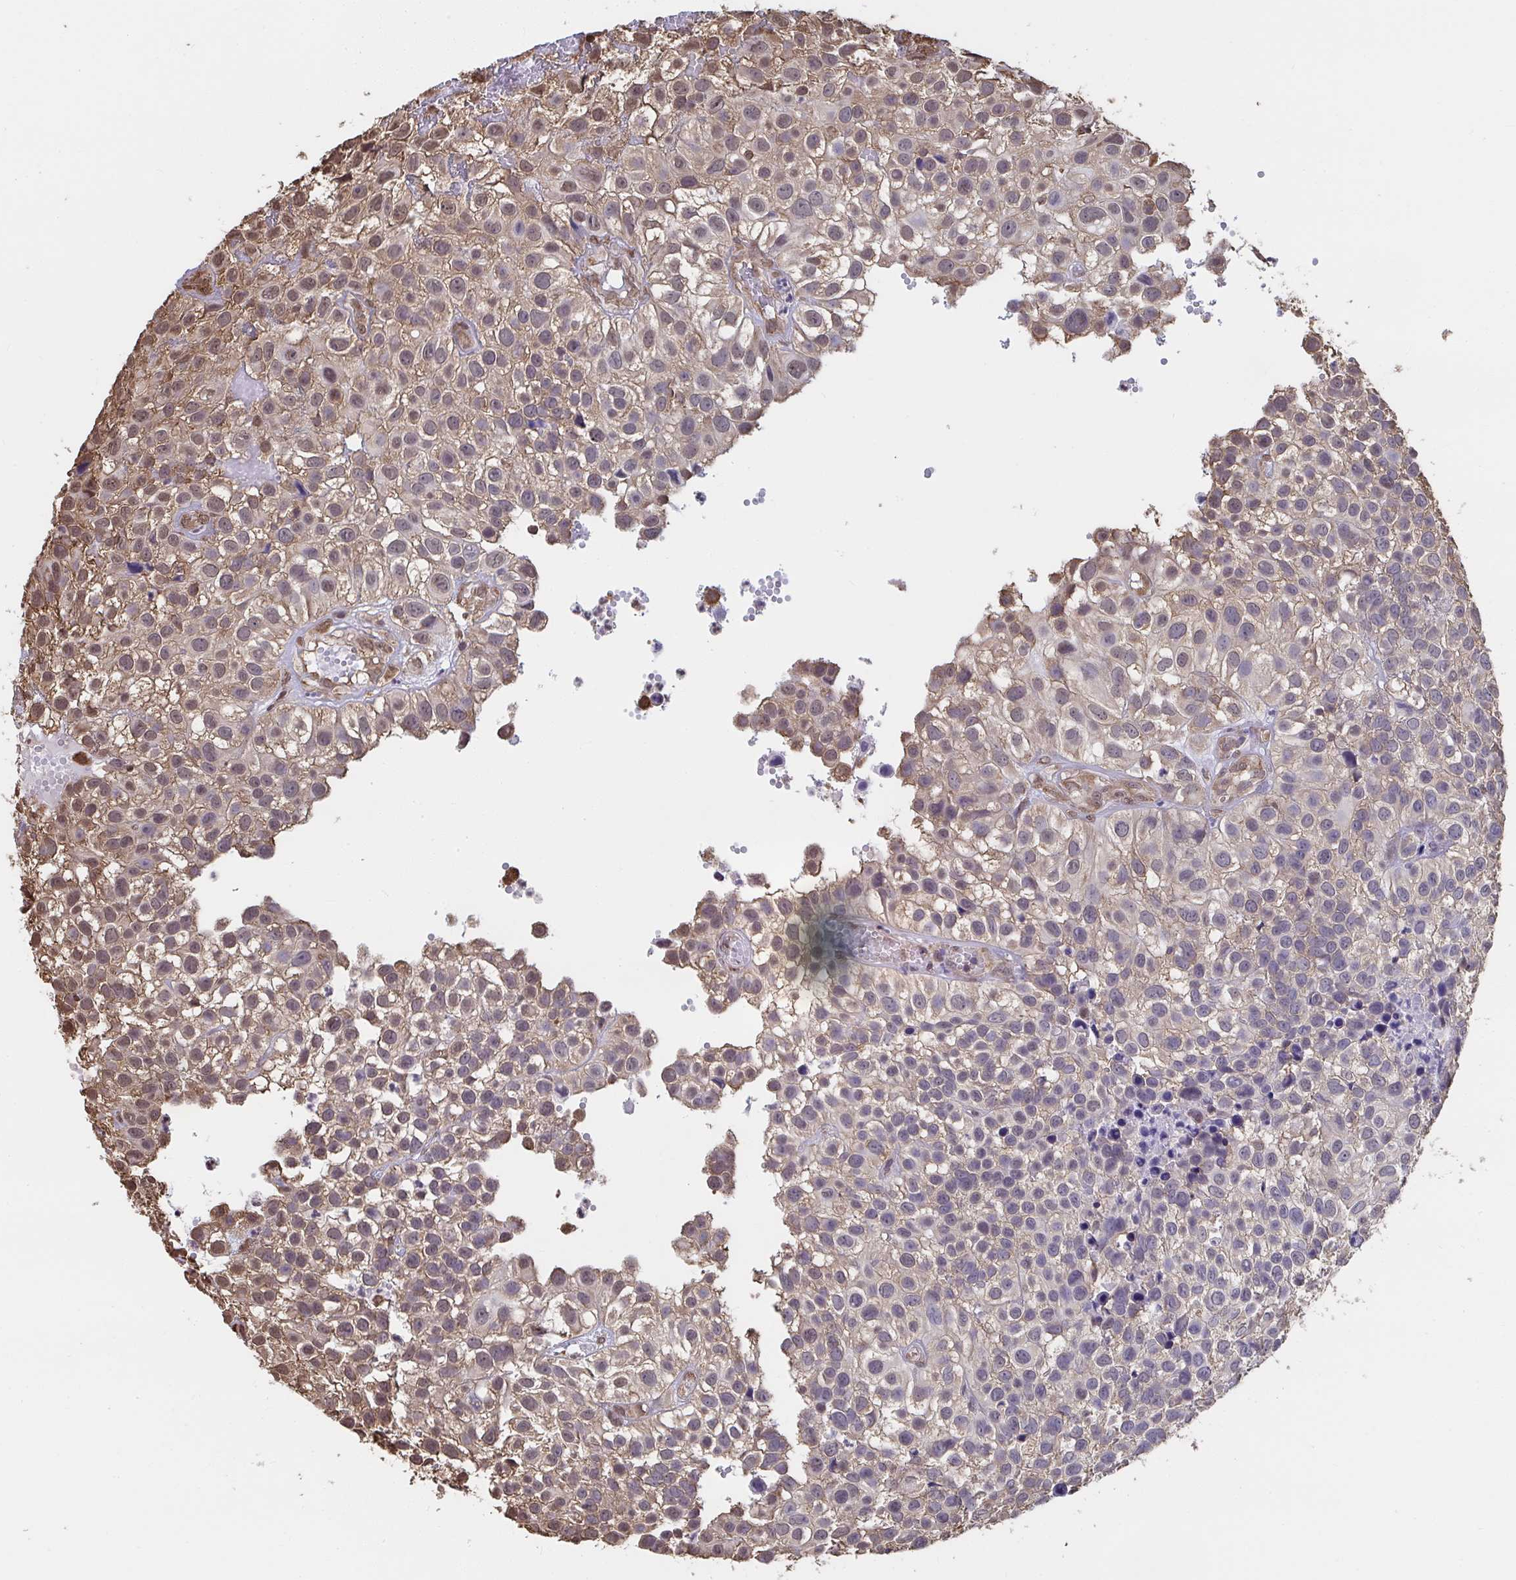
{"staining": {"intensity": "weak", "quantity": ">75%", "location": "cytoplasmic/membranous,nuclear"}, "tissue": "urothelial cancer", "cell_type": "Tumor cells", "image_type": "cancer", "snomed": [{"axis": "morphology", "description": "Urothelial carcinoma, High grade"}, {"axis": "topography", "description": "Urinary bladder"}], "caption": "Protein analysis of high-grade urothelial carcinoma tissue exhibits weak cytoplasmic/membranous and nuclear positivity in approximately >75% of tumor cells.", "gene": "SYNCRIP", "patient": {"sex": "male", "age": 56}}